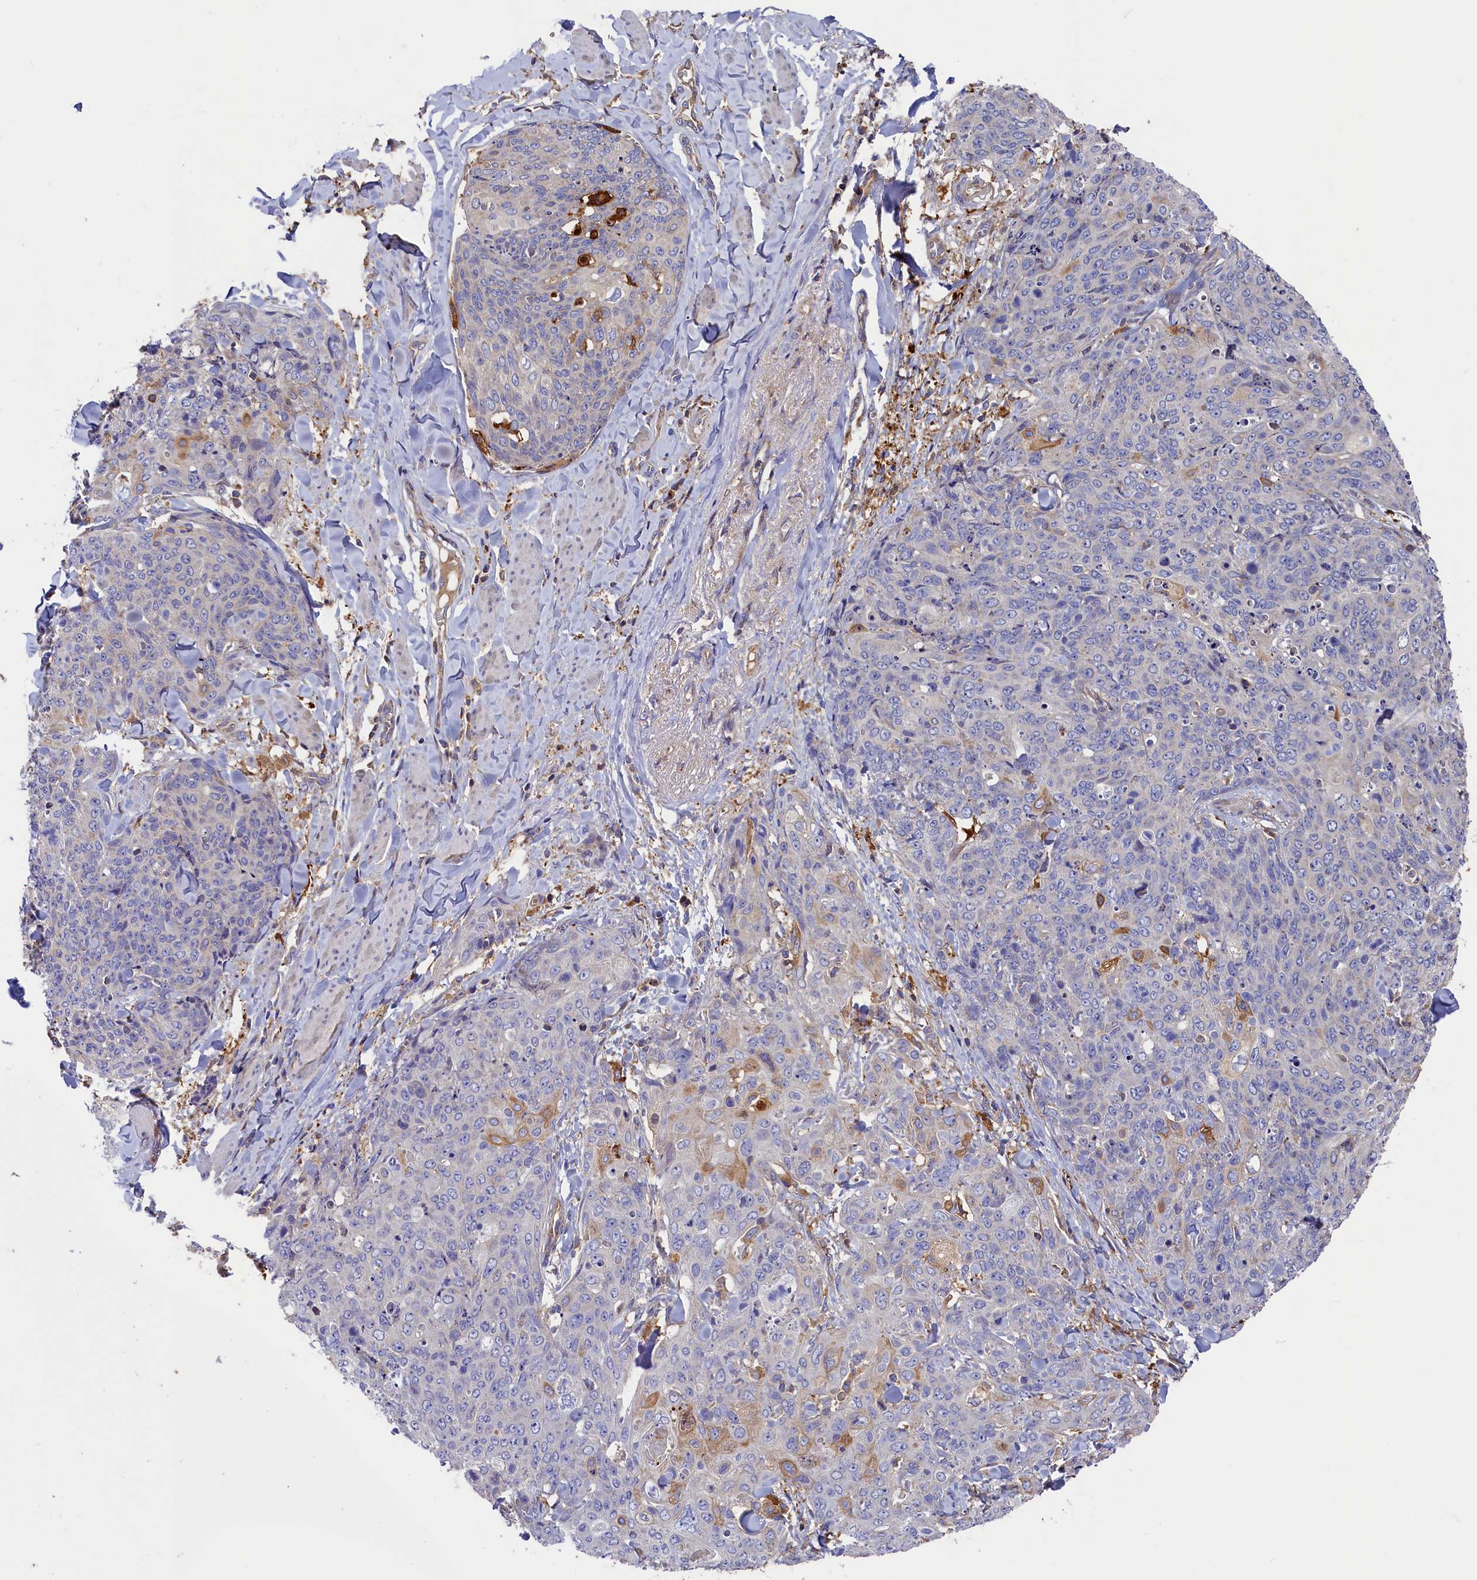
{"staining": {"intensity": "weak", "quantity": "<25%", "location": "cytoplasmic/membranous"}, "tissue": "skin cancer", "cell_type": "Tumor cells", "image_type": "cancer", "snomed": [{"axis": "morphology", "description": "Squamous cell carcinoma, NOS"}, {"axis": "topography", "description": "Skin"}, {"axis": "topography", "description": "Vulva"}], "caption": "Human skin cancer (squamous cell carcinoma) stained for a protein using immunohistochemistry reveals no positivity in tumor cells.", "gene": "SEC31B", "patient": {"sex": "female", "age": 85}}